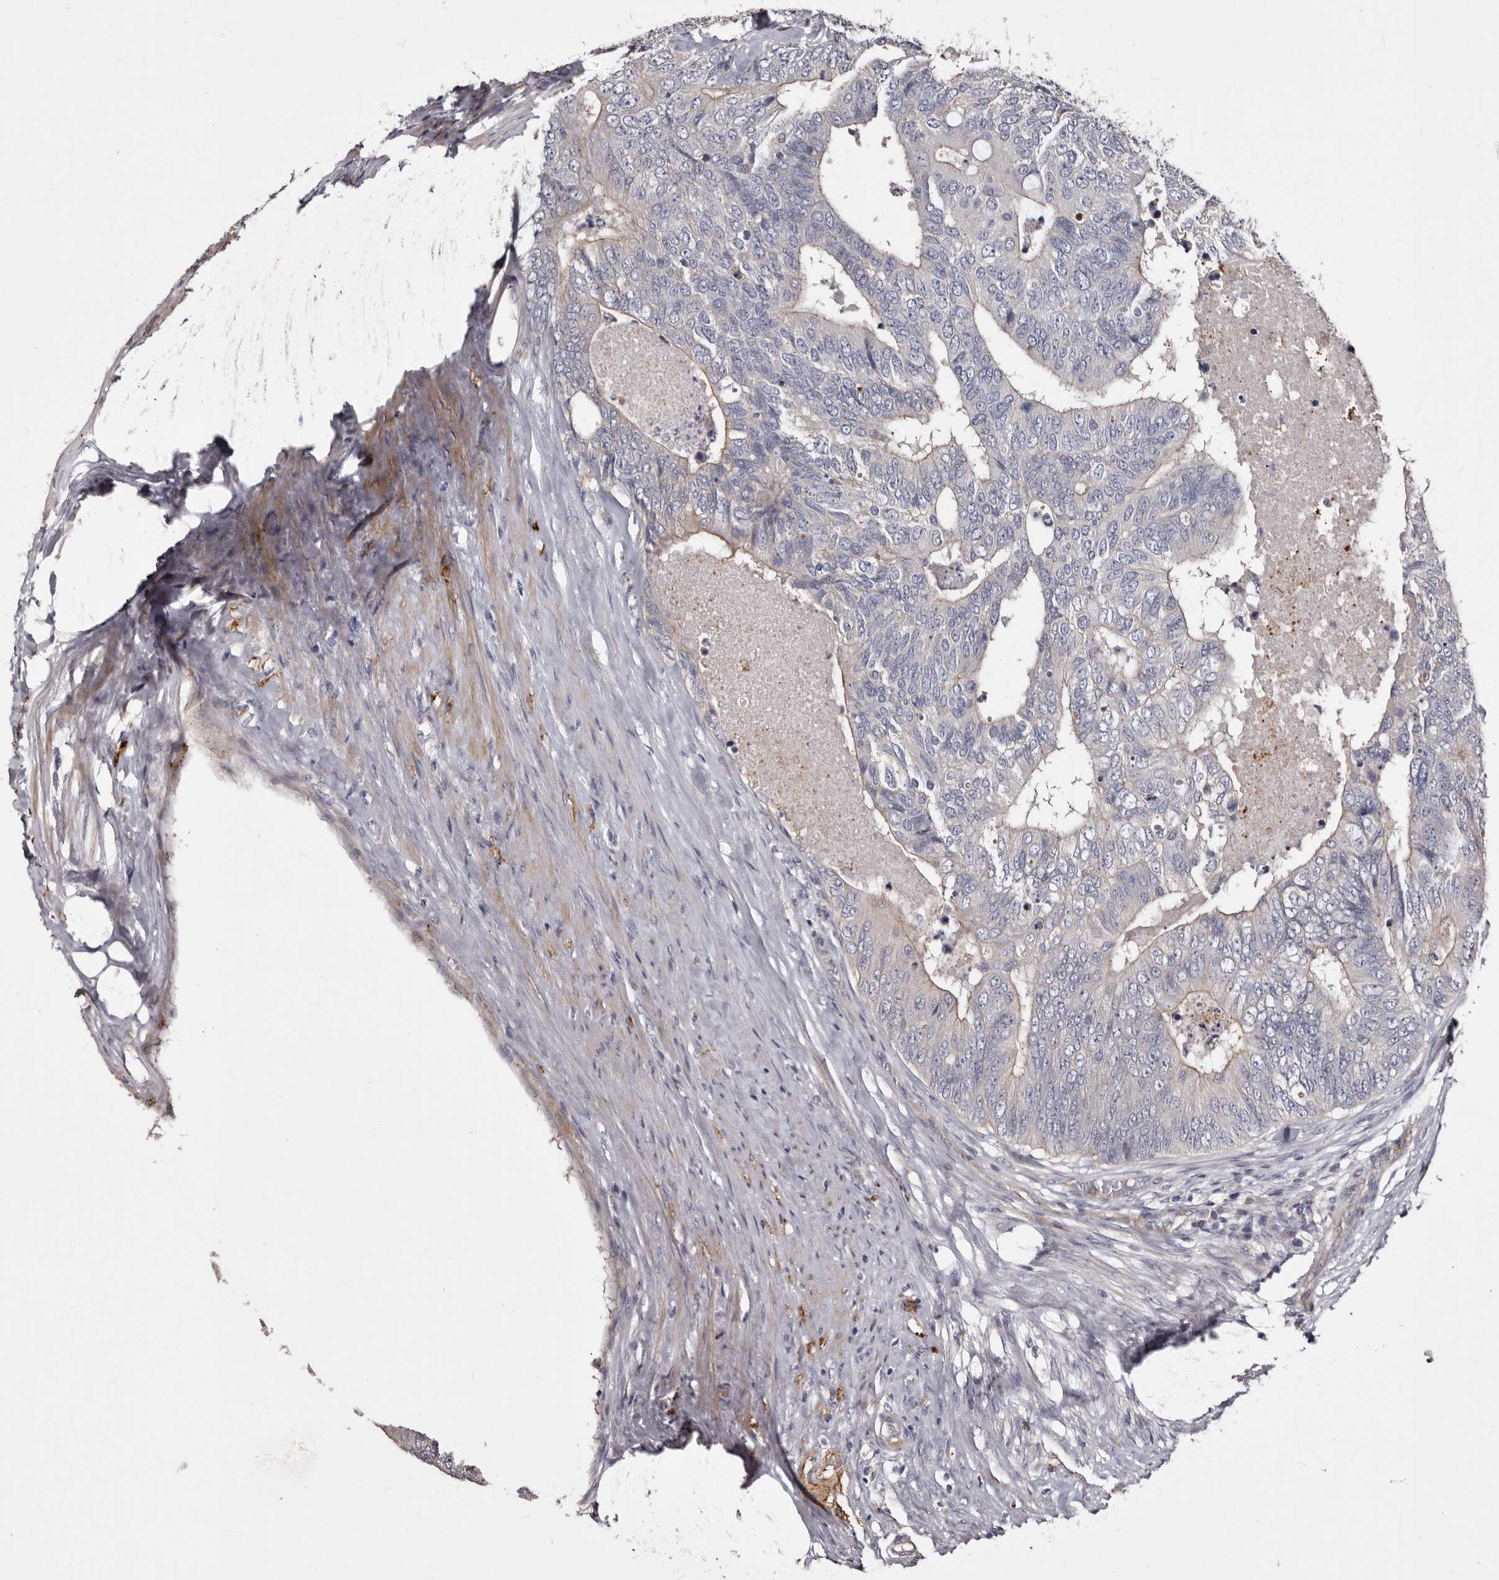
{"staining": {"intensity": "negative", "quantity": "none", "location": "none"}, "tissue": "colorectal cancer", "cell_type": "Tumor cells", "image_type": "cancer", "snomed": [{"axis": "morphology", "description": "Adenocarcinoma, NOS"}, {"axis": "topography", "description": "Colon"}], "caption": "Tumor cells are negative for protein expression in human colorectal adenocarcinoma.", "gene": "SLC10A4", "patient": {"sex": "female", "age": 67}}